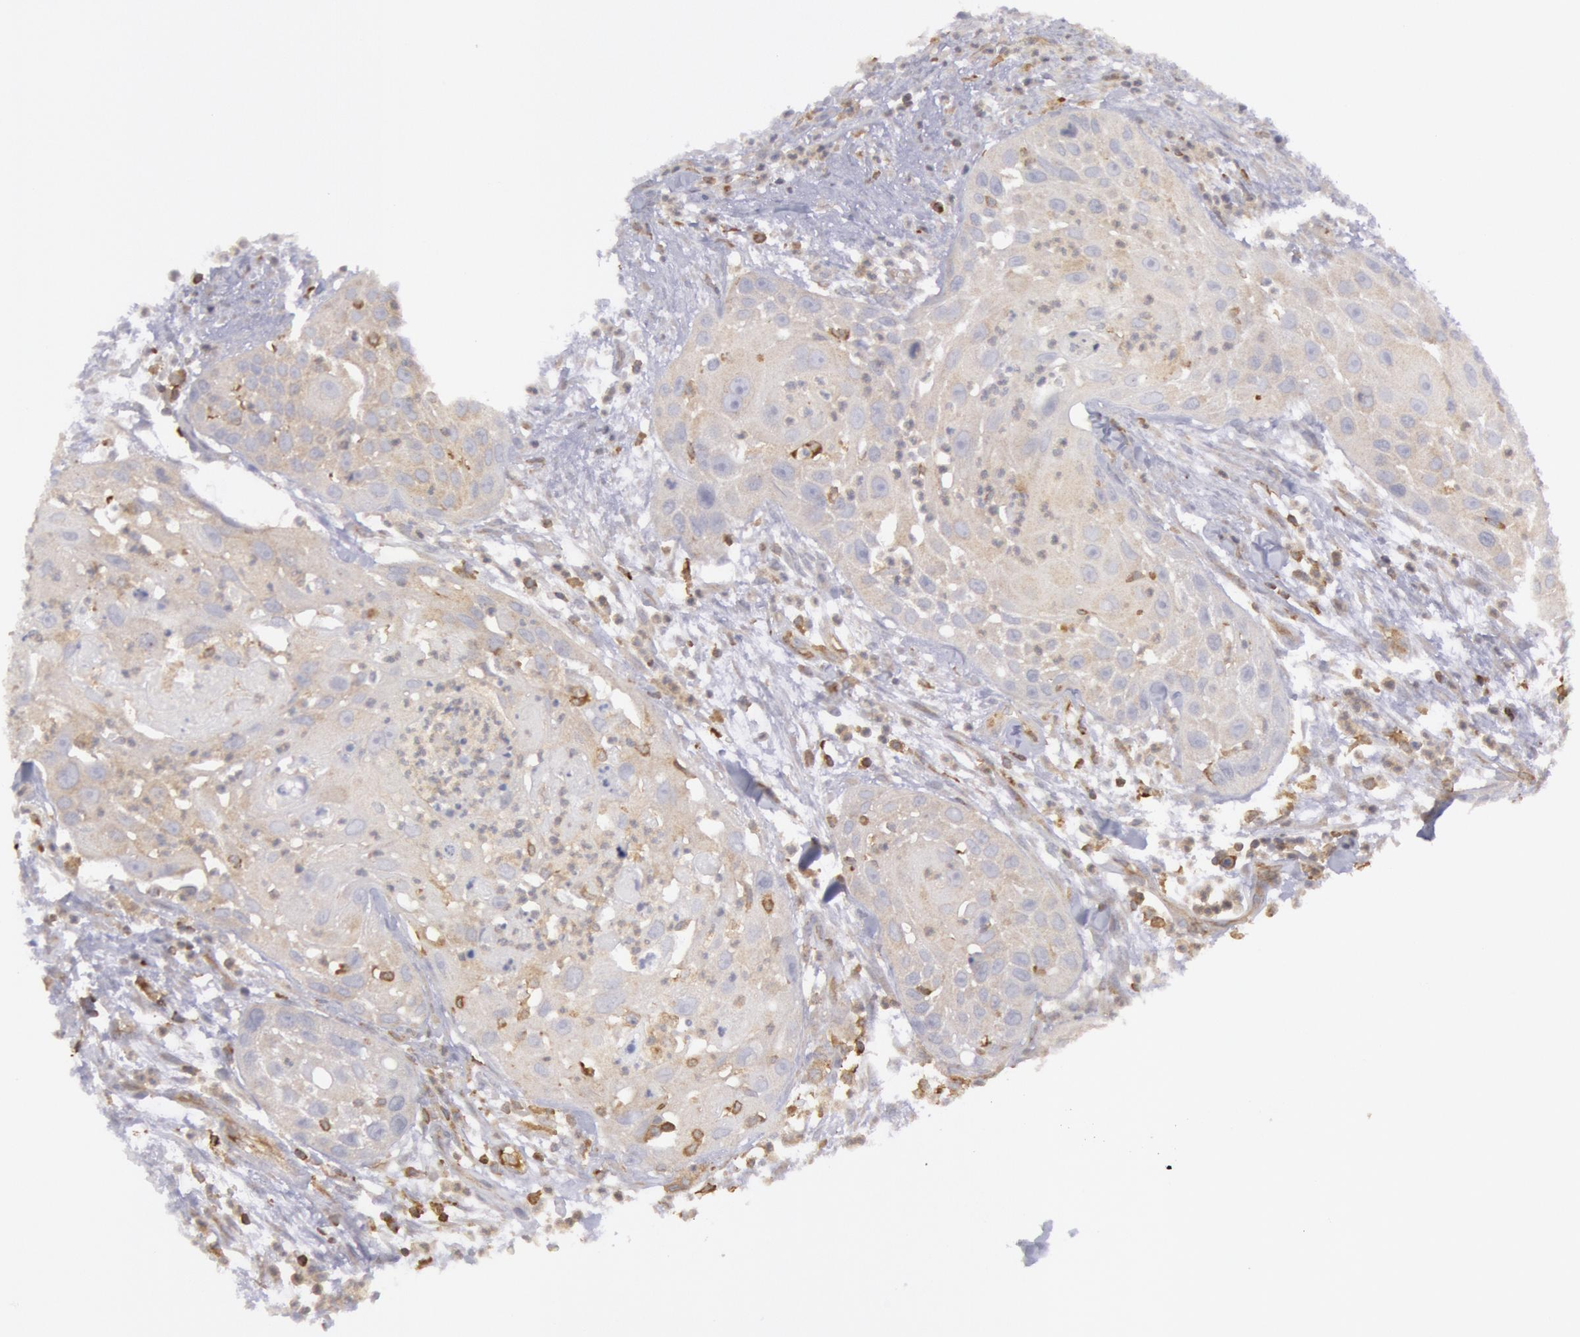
{"staining": {"intensity": "weak", "quantity": "25%-75%", "location": "cytoplasmic/membranous"}, "tissue": "head and neck cancer", "cell_type": "Tumor cells", "image_type": "cancer", "snomed": [{"axis": "morphology", "description": "Squamous cell carcinoma, NOS"}, {"axis": "topography", "description": "Head-Neck"}], "caption": "The micrograph exhibits a brown stain indicating the presence of a protein in the cytoplasmic/membranous of tumor cells in head and neck cancer (squamous cell carcinoma). (DAB = brown stain, brightfield microscopy at high magnification).", "gene": "IKBKB", "patient": {"sex": "male", "age": 64}}